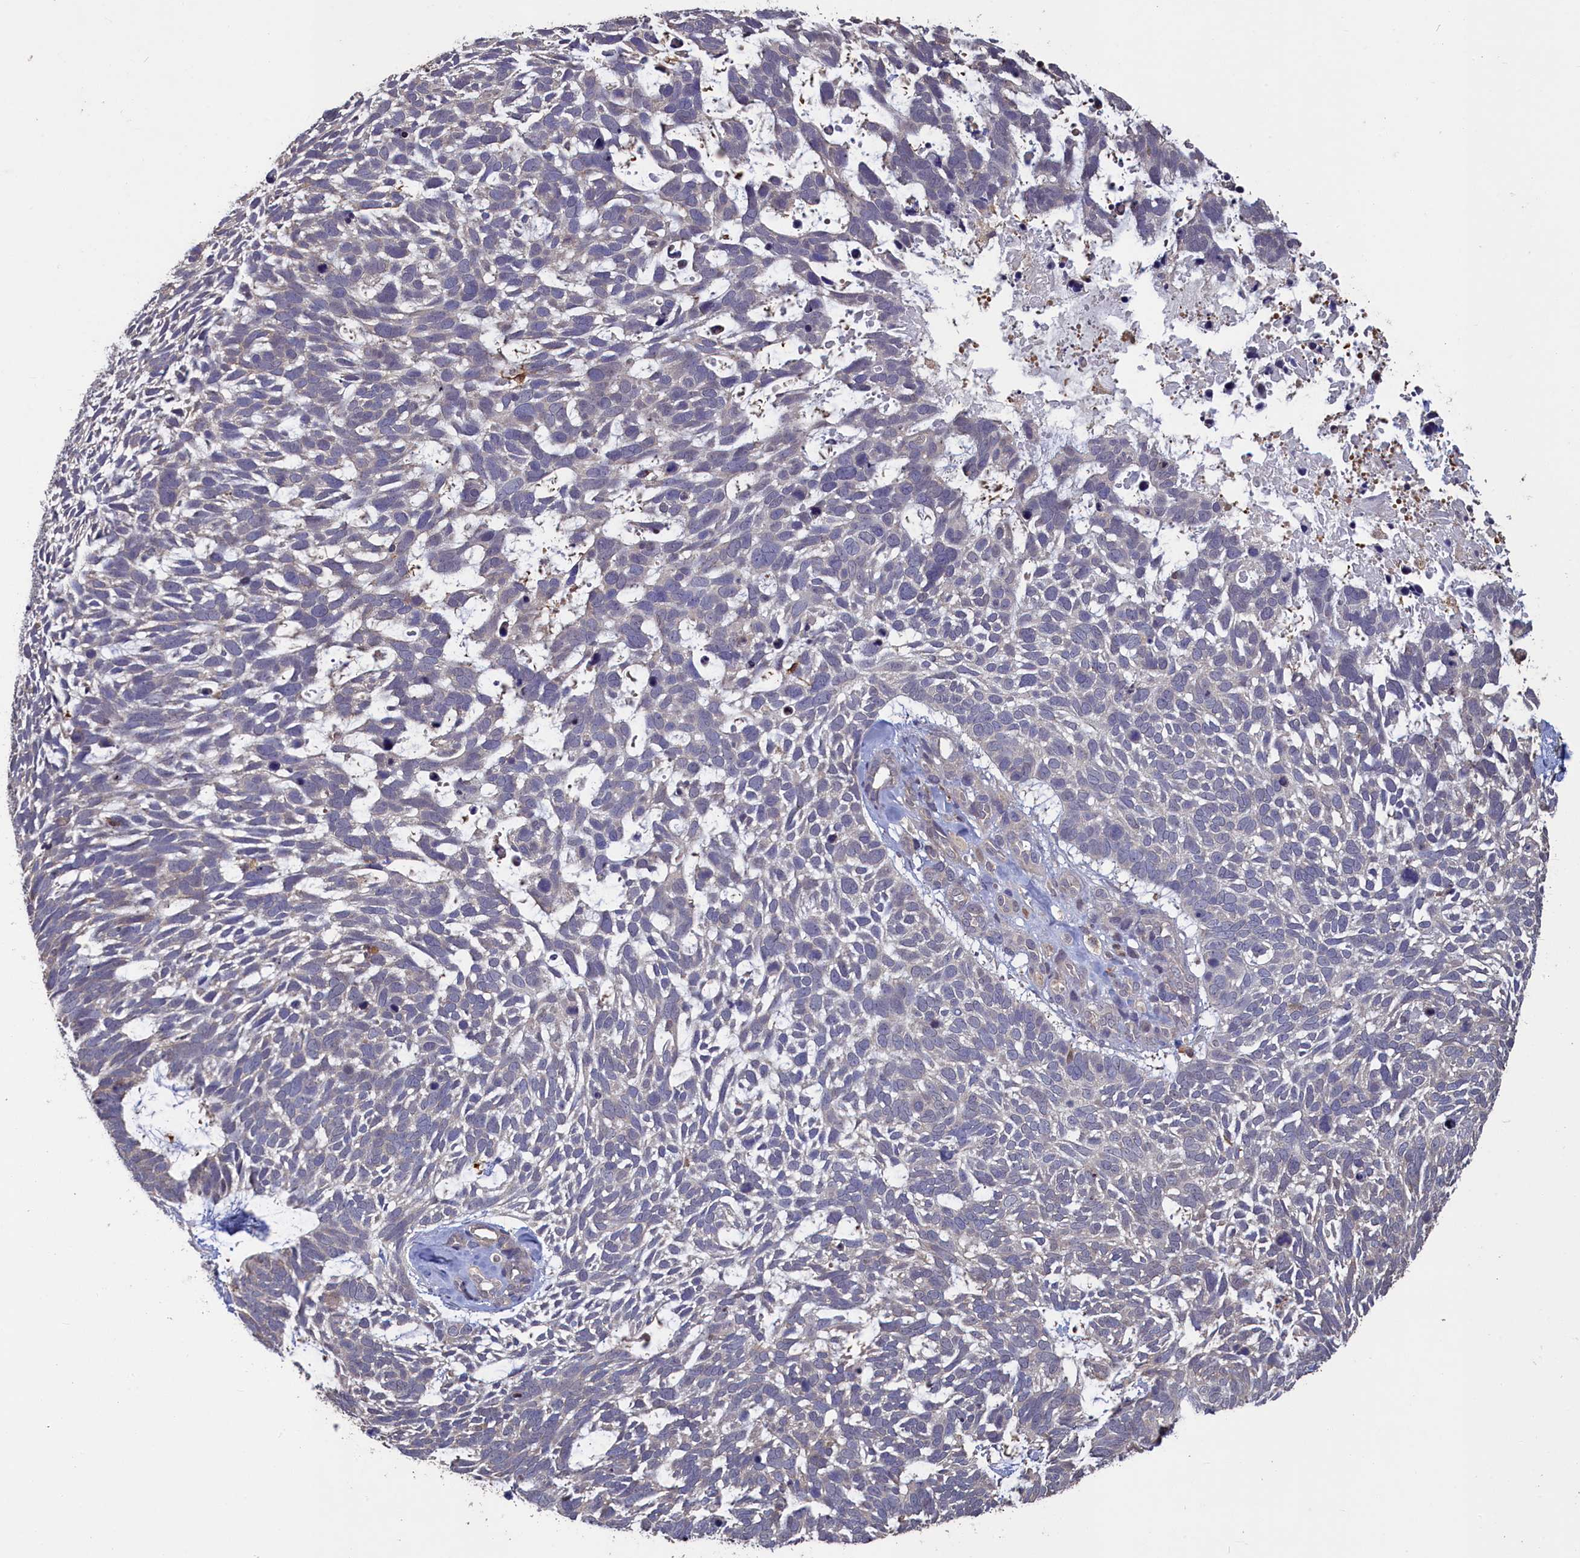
{"staining": {"intensity": "negative", "quantity": "none", "location": "none"}, "tissue": "skin cancer", "cell_type": "Tumor cells", "image_type": "cancer", "snomed": [{"axis": "morphology", "description": "Basal cell carcinoma"}, {"axis": "topography", "description": "Skin"}], "caption": "High power microscopy micrograph of an IHC histopathology image of skin cancer (basal cell carcinoma), revealing no significant expression in tumor cells. (Stains: DAB IHC with hematoxylin counter stain, Microscopy: brightfield microscopy at high magnification).", "gene": "UCHL3", "patient": {"sex": "male", "age": 88}}